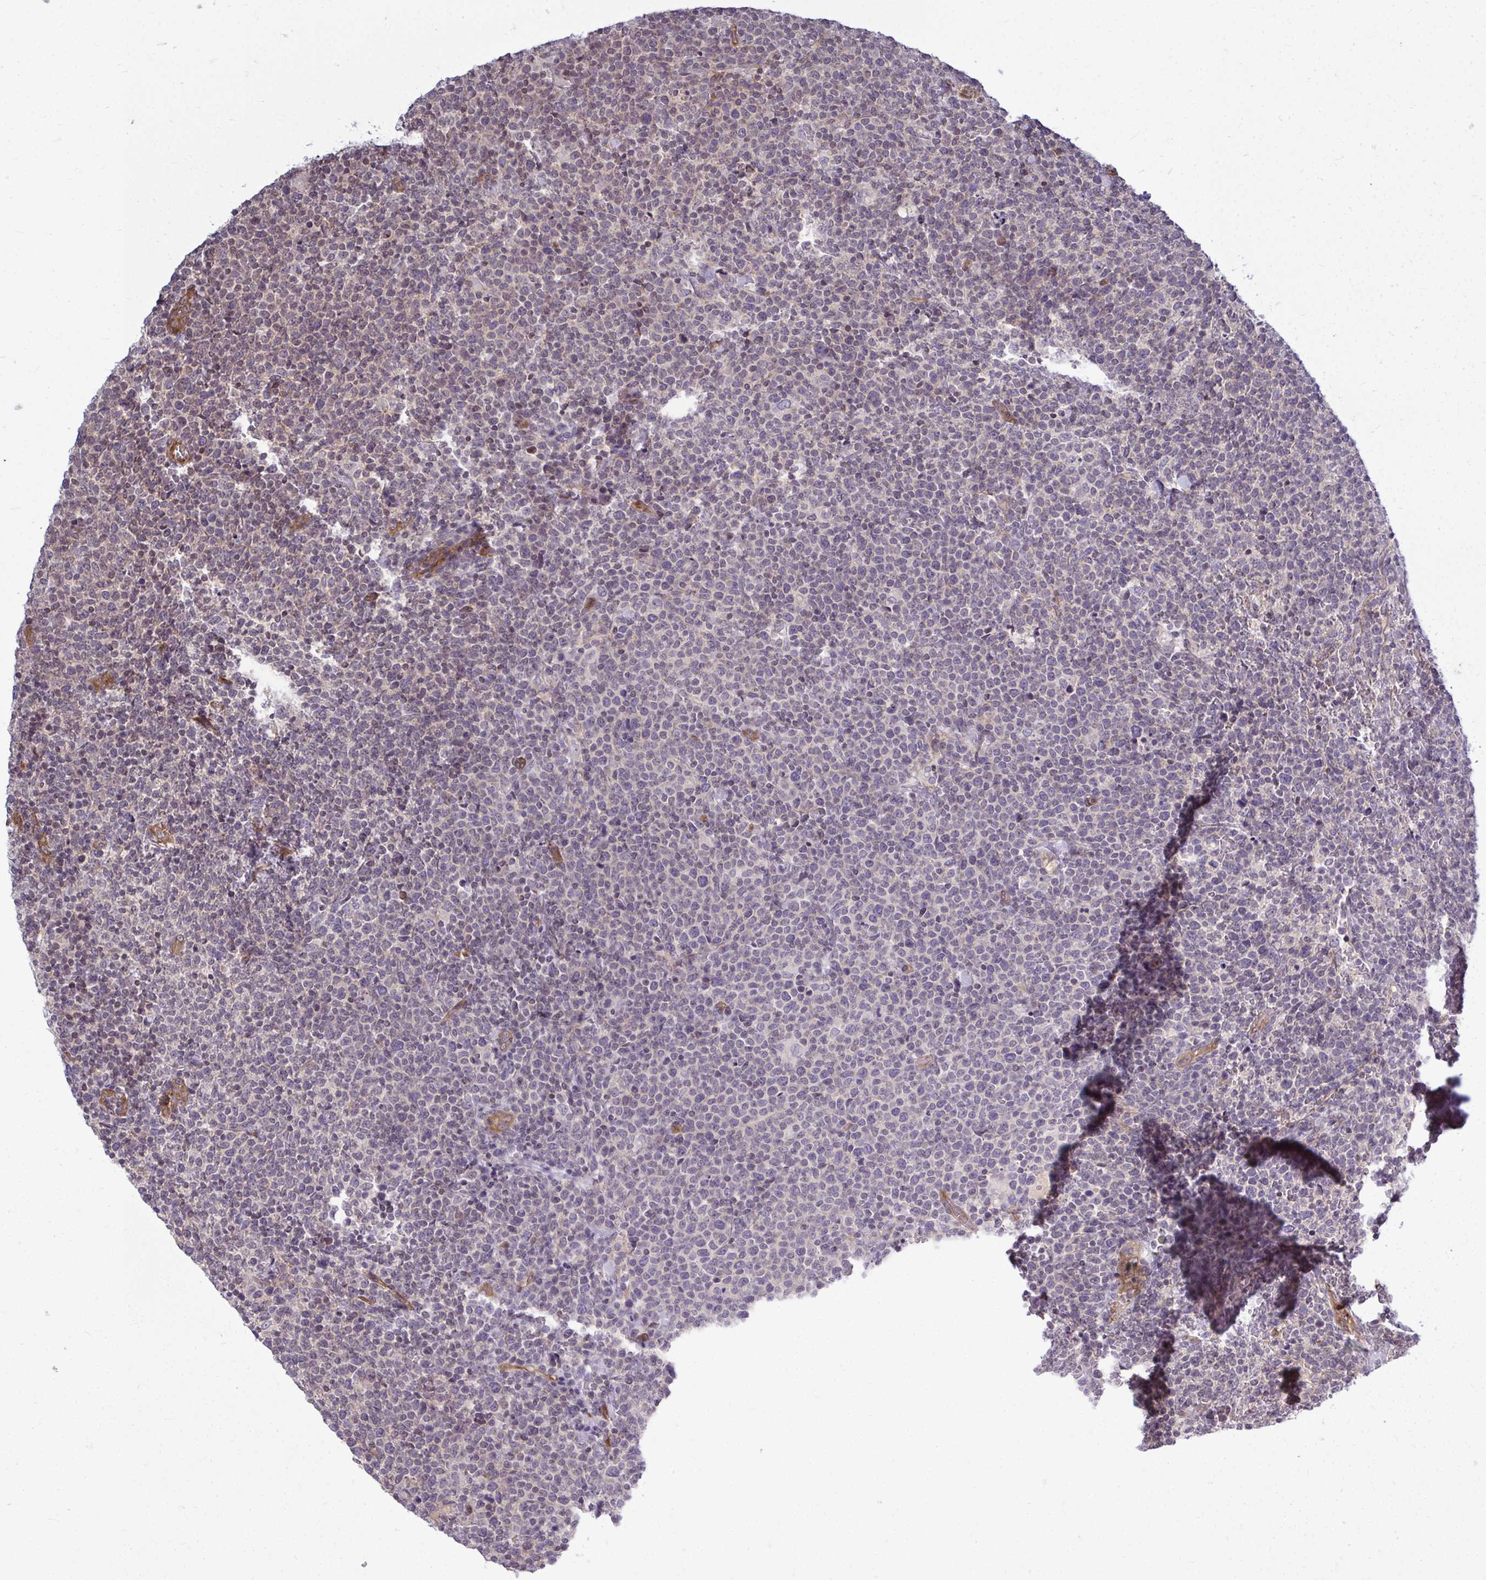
{"staining": {"intensity": "weak", "quantity": "<25%", "location": "cytoplasmic/membranous"}, "tissue": "lymphoma", "cell_type": "Tumor cells", "image_type": "cancer", "snomed": [{"axis": "morphology", "description": "Malignant lymphoma, non-Hodgkin's type, High grade"}, {"axis": "topography", "description": "Lymph node"}], "caption": "Tumor cells are negative for protein expression in human lymphoma.", "gene": "FUT10", "patient": {"sex": "male", "age": 61}}